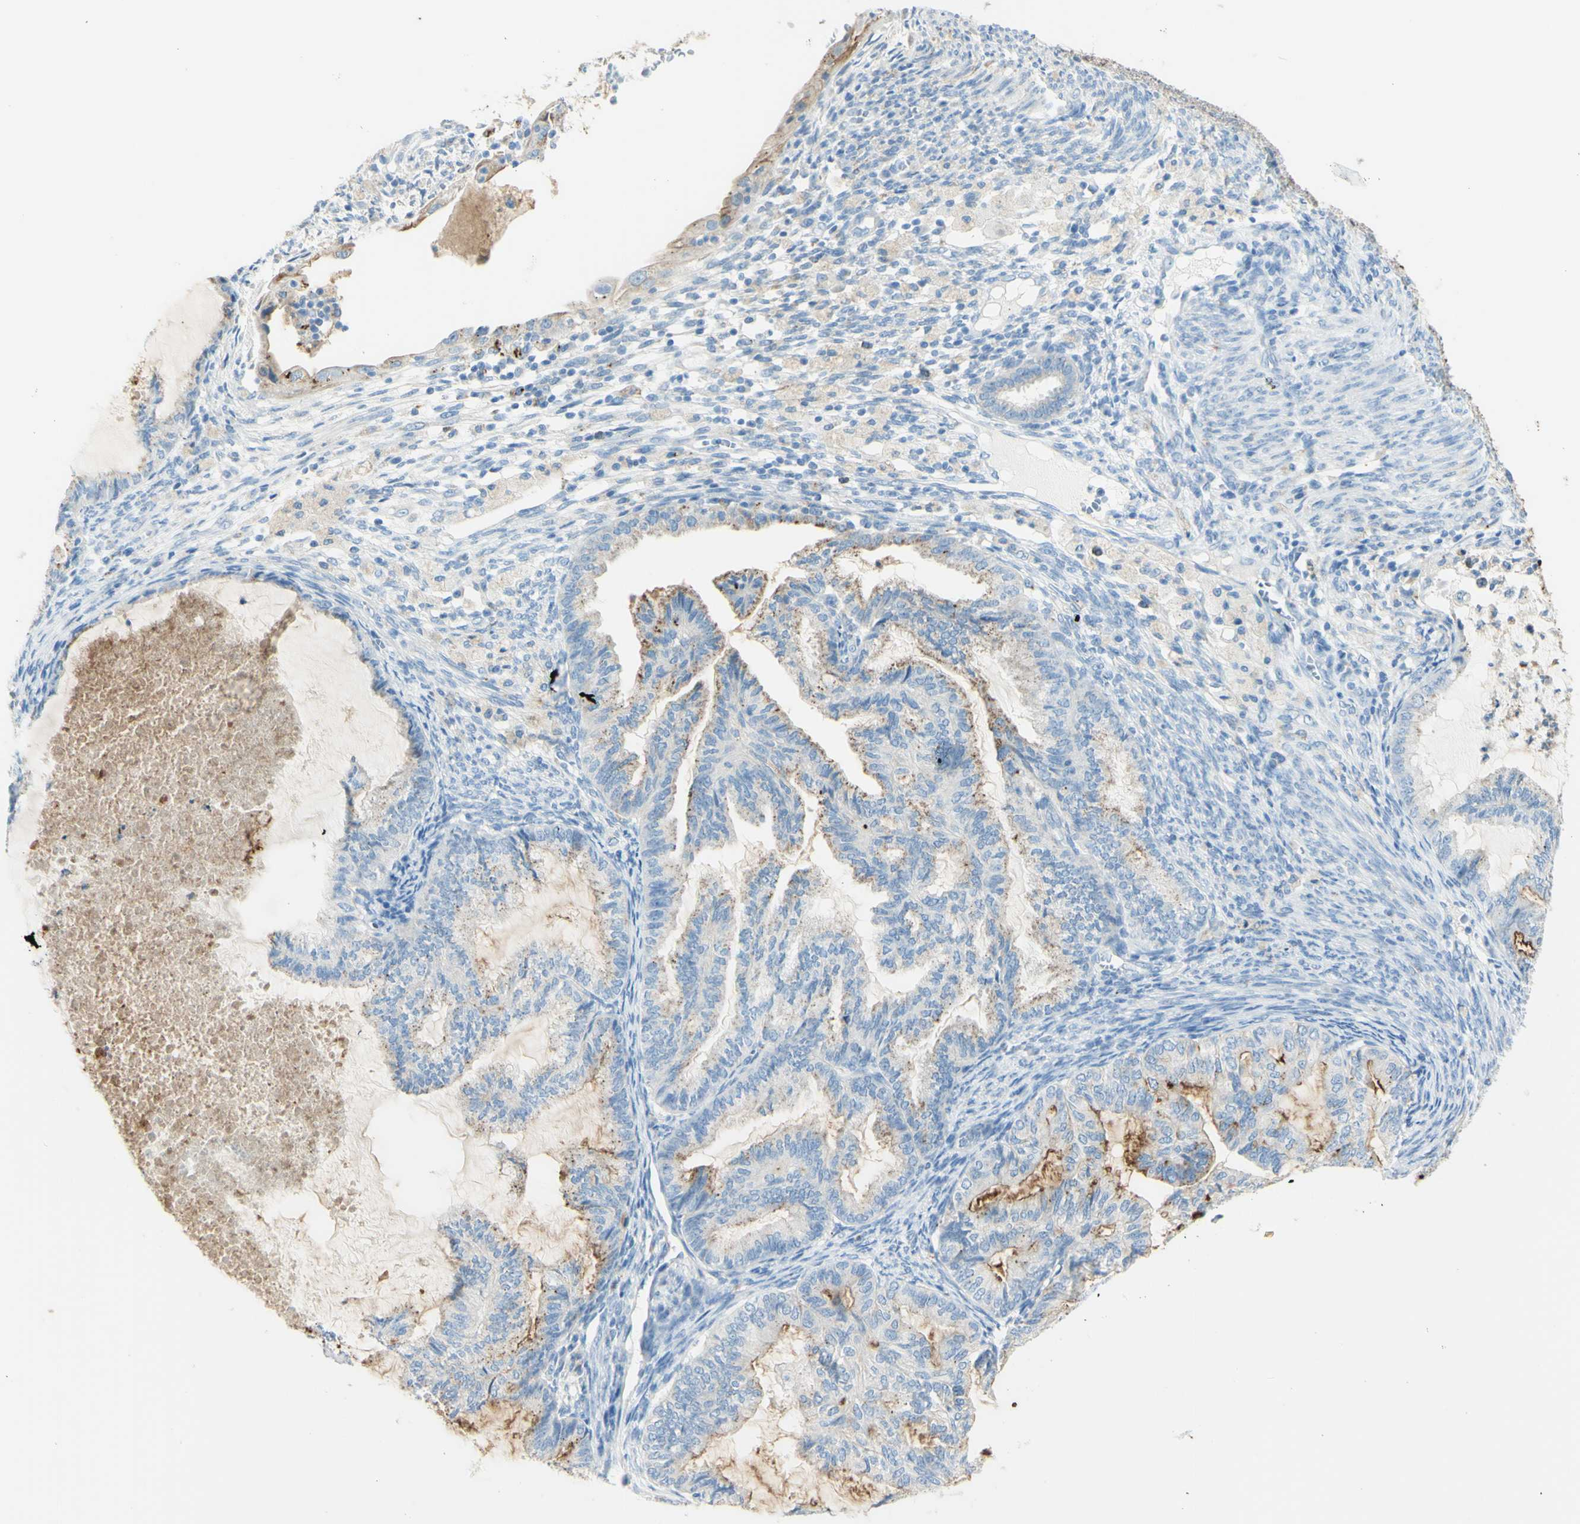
{"staining": {"intensity": "weak", "quantity": "25%-75%", "location": "cytoplasmic/membranous"}, "tissue": "cervical cancer", "cell_type": "Tumor cells", "image_type": "cancer", "snomed": [{"axis": "morphology", "description": "Normal tissue, NOS"}, {"axis": "morphology", "description": "Adenocarcinoma, NOS"}, {"axis": "topography", "description": "Cervix"}, {"axis": "topography", "description": "Endometrium"}], "caption": "Weak cytoplasmic/membranous staining for a protein is appreciated in approximately 25%-75% of tumor cells of cervical cancer using immunohistochemistry.", "gene": "TSPAN1", "patient": {"sex": "female", "age": 86}}